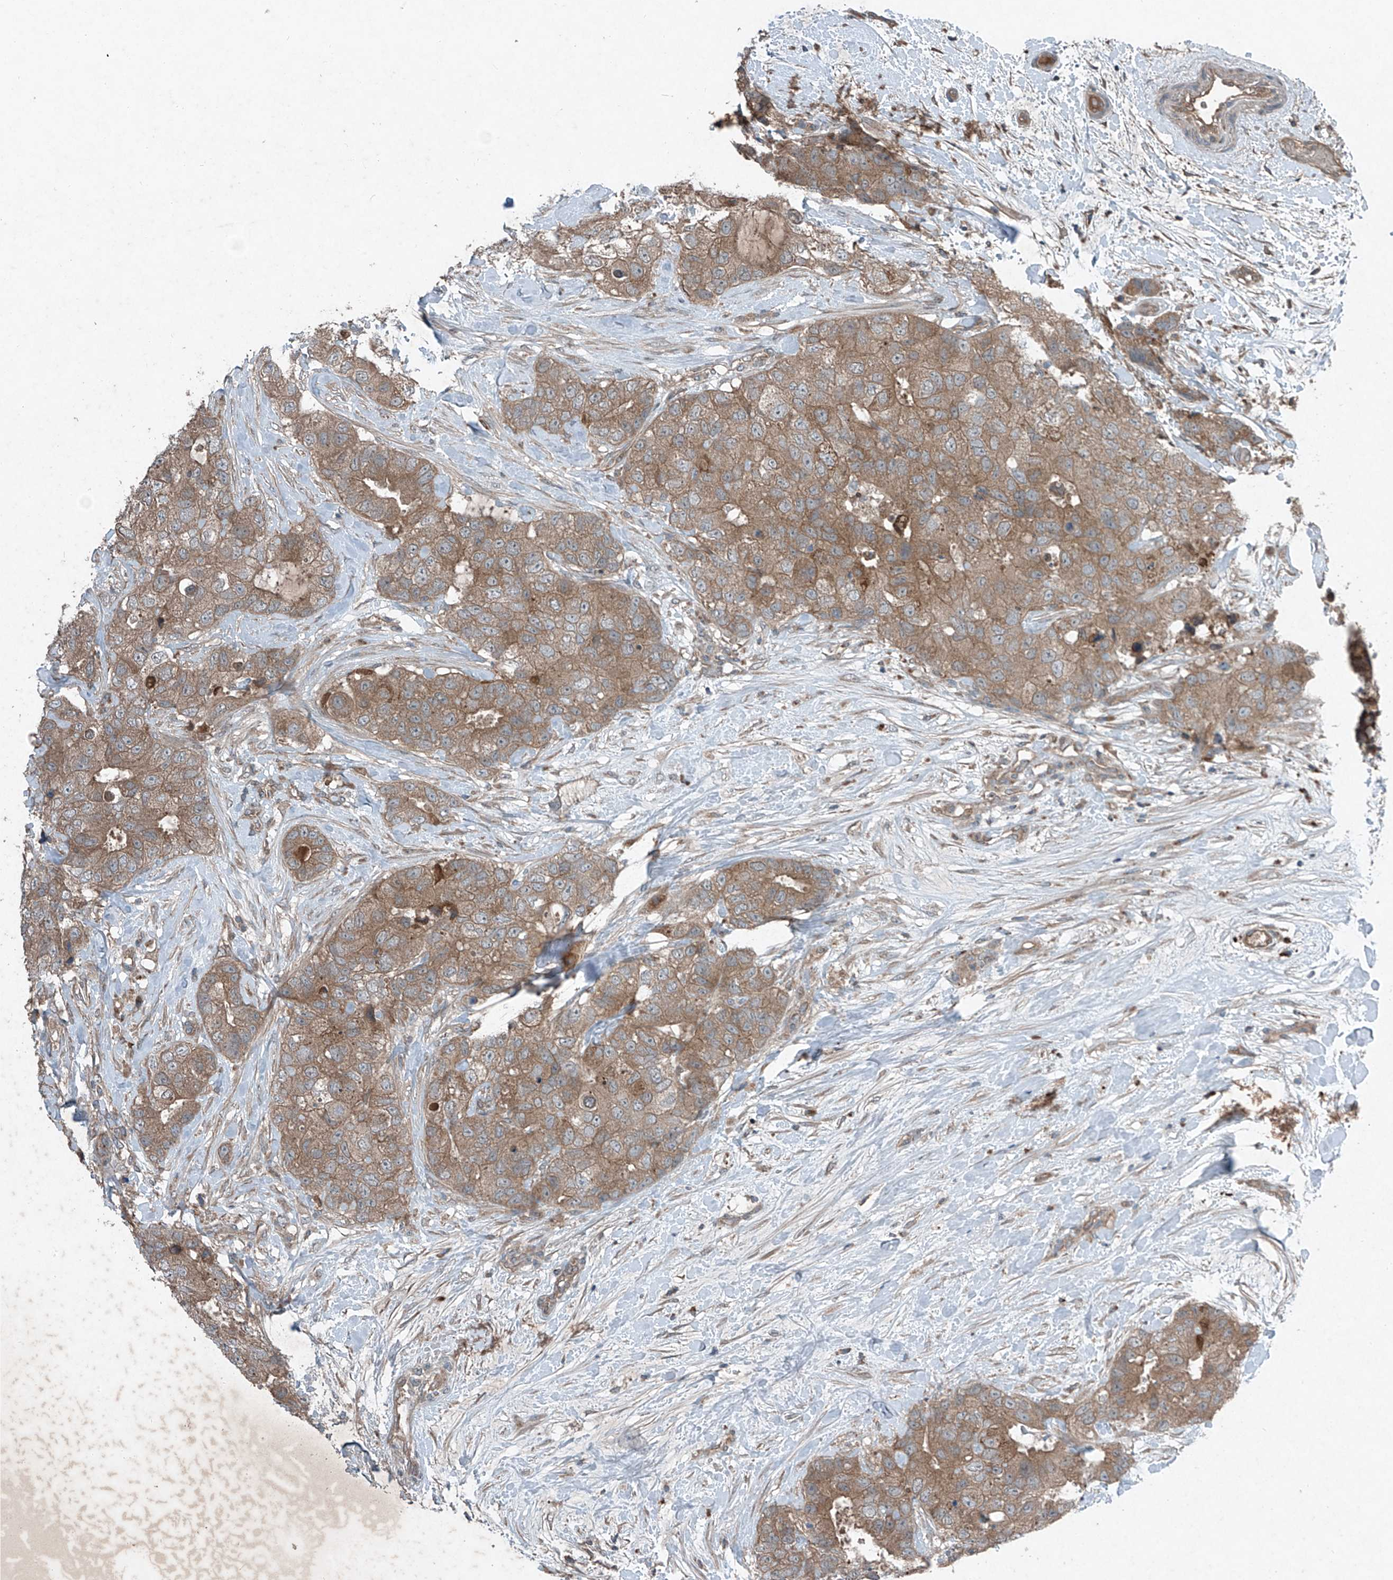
{"staining": {"intensity": "moderate", "quantity": ">75%", "location": "cytoplasmic/membranous"}, "tissue": "breast cancer", "cell_type": "Tumor cells", "image_type": "cancer", "snomed": [{"axis": "morphology", "description": "Duct carcinoma"}, {"axis": "topography", "description": "Breast"}], "caption": "A brown stain labels moderate cytoplasmic/membranous expression of a protein in human breast cancer (invasive ductal carcinoma) tumor cells.", "gene": "FOXRED2", "patient": {"sex": "female", "age": 62}}